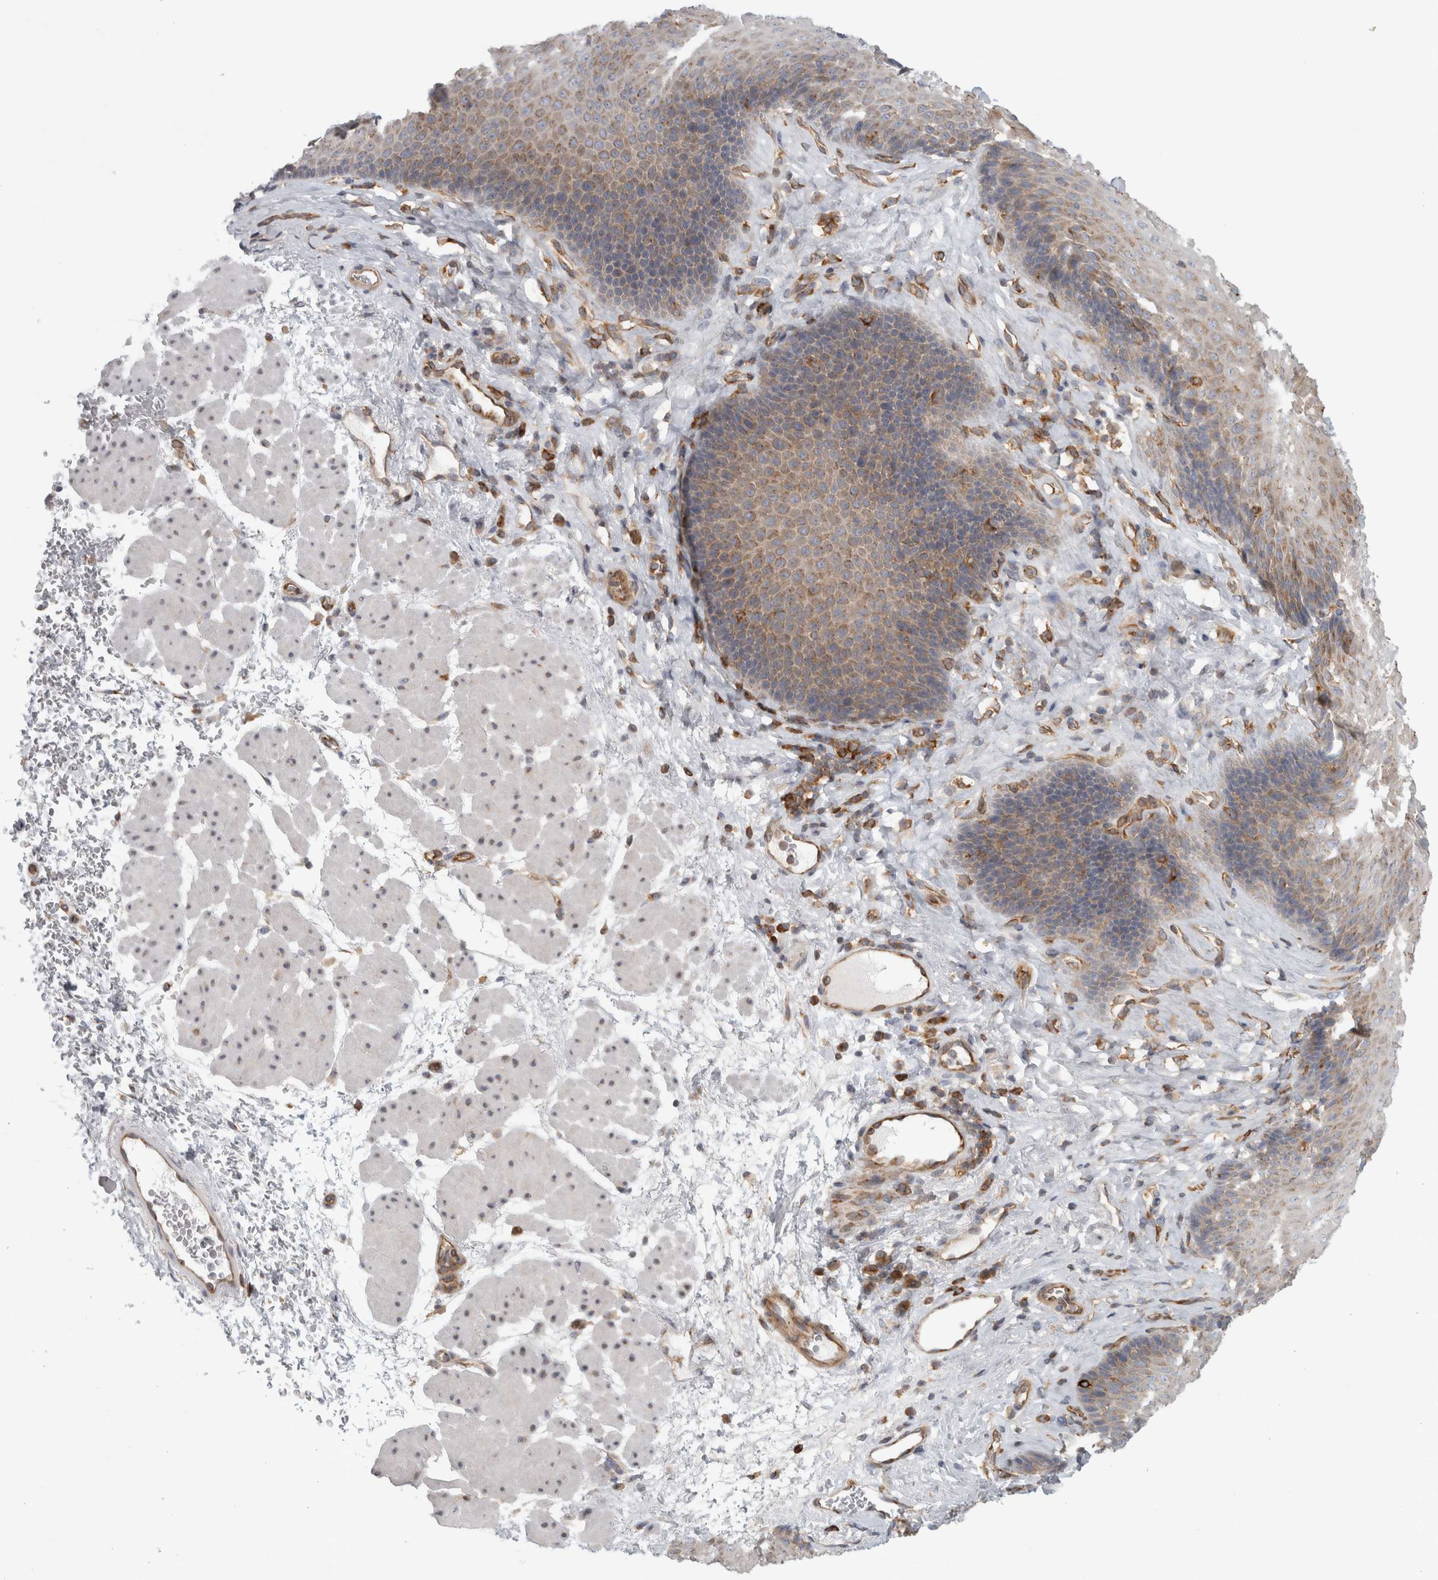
{"staining": {"intensity": "weak", "quantity": ">75%", "location": "cytoplasmic/membranous"}, "tissue": "esophagus", "cell_type": "Squamous epithelial cells", "image_type": "normal", "snomed": [{"axis": "morphology", "description": "Normal tissue, NOS"}, {"axis": "topography", "description": "Esophagus"}], "caption": "High-magnification brightfield microscopy of unremarkable esophagus stained with DAB (3,3'-diaminobenzidine) (brown) and counterstained with hematoxylin (blue). squamous epithelial cells exhibit weak cytoplasmic/membranous expression is seen in about>75% of cells. (DAB = brown stain, brightfield microscopy at high magnification).", "gene": "PEX6", "patient": {"sex": "female", "age": 66}}